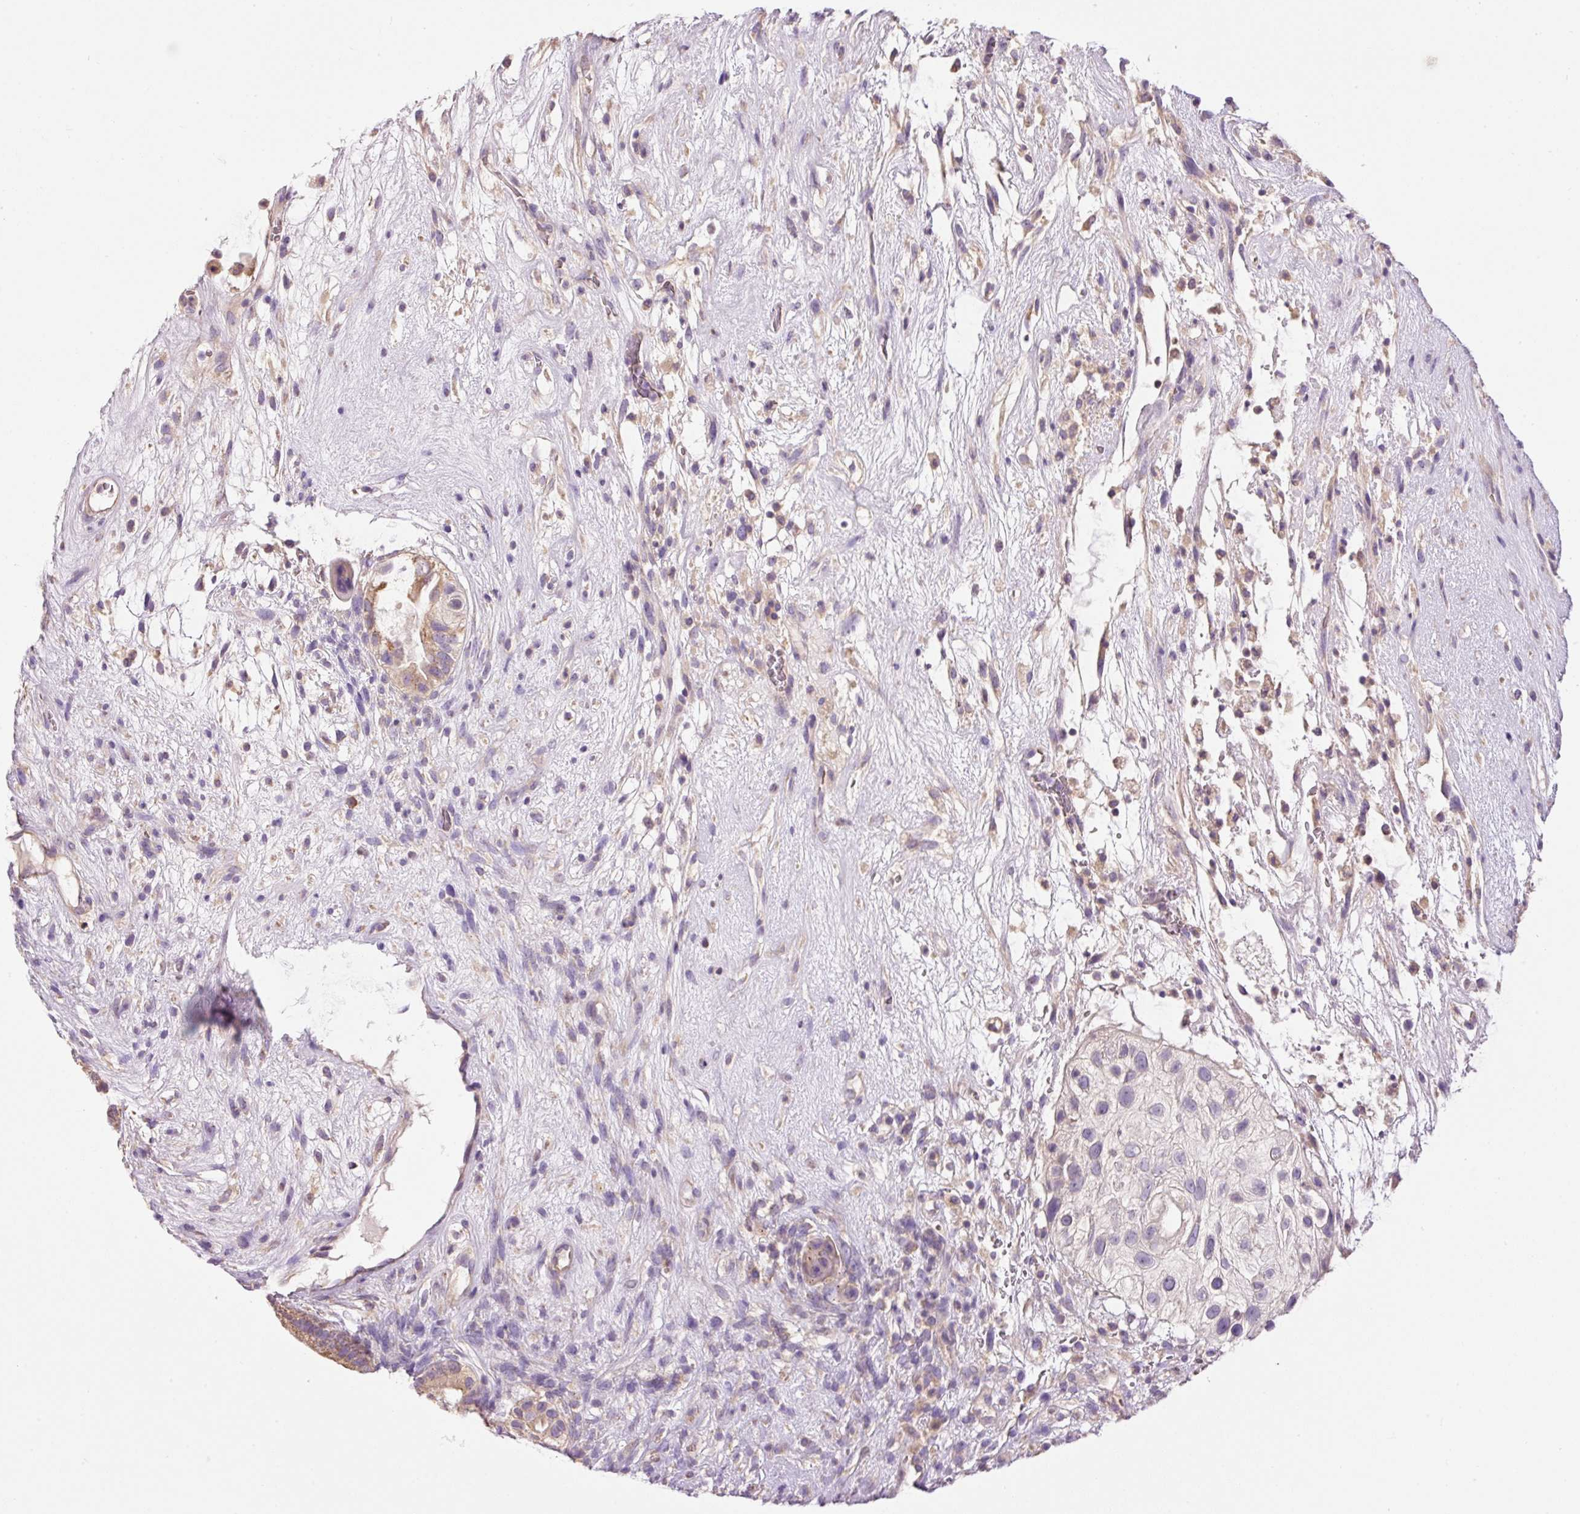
{"staining": {"intensity": "moderate", "quantity": "25%-75%", "location": "cytoplasmic/membranous"}, "tissue": "testis cancer", "cell_type": "Tumor cells", "image_type": "cancer", "snomed": [{"axis": "morphology", "description": "Seminoma, NOS"}, {"axis": "morphology", "description": "Carcinoma, Embryonal, NOS"}, {"axis": "topography", "description": "Testis"}], "caption": "Testis embryonal carcinoma stained with DAB IHC reveals medium levels of moderate cytoplasmic/membranous expression in about 25%-75% of tumor cells.", "gene": "PNPLA5", "patient": {"sex": "male", "age": 41}}